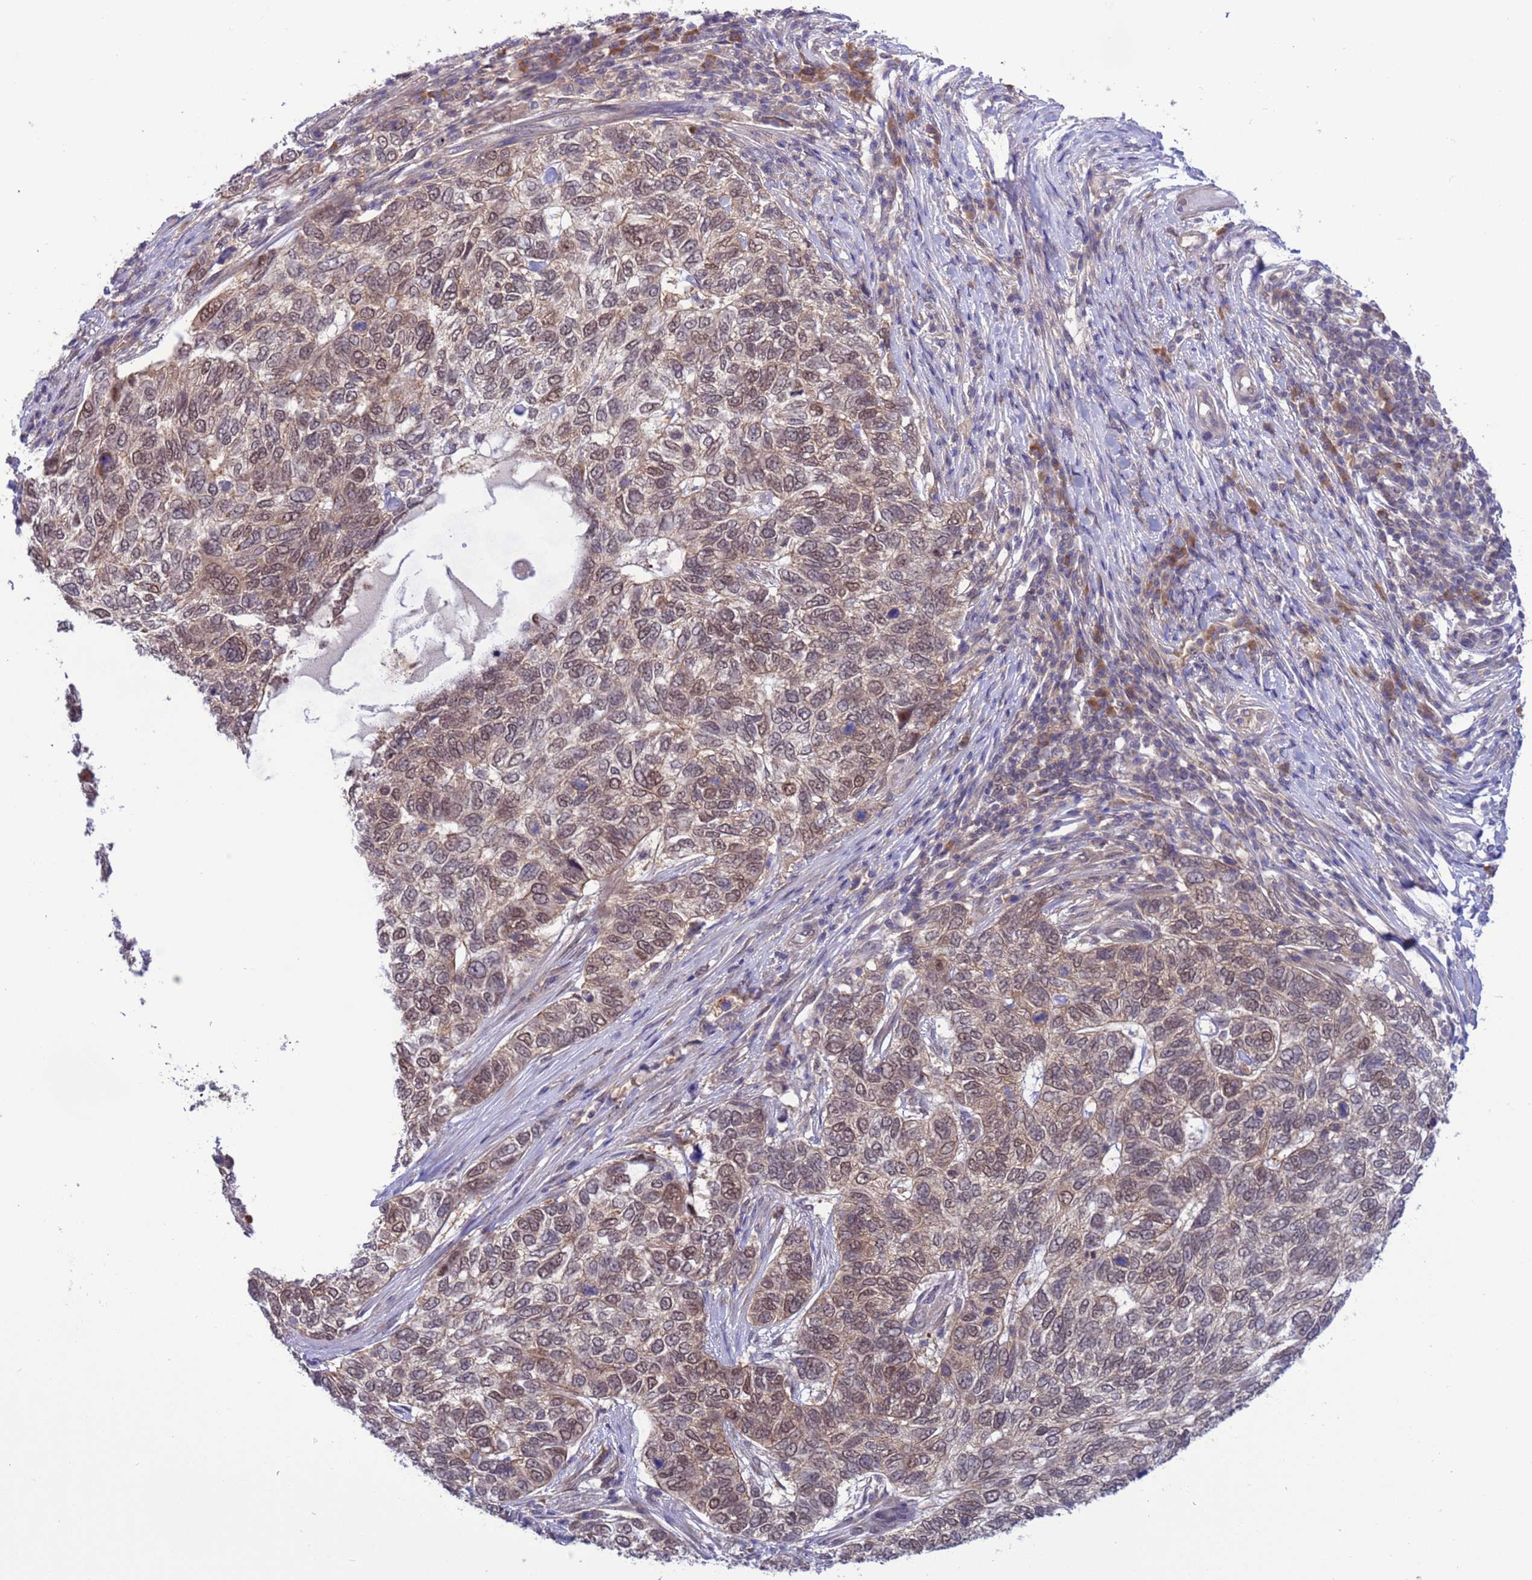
{"staining": {"intensity": "moderate", "quantity": ">75%", "location": "cytoplasmic/membranous,nuclear"}, "tissue": "skin cancer", "cell_type": "Tumor cells", "image_type": "cancer", "snomed": [{"axis": "morphology", "description": "Basal cell carcinoma"}, {"axis": "topography", "description": "Skin"}], "caption": "Immunohistochemical staining of human skin cancer (basal cell carcinoma) reveals medium levels of moderate cytoplasmic/membranous and nuclear protein positivity in about >75% of tumor cells.", "gene": "ZNF461", "patient": {"sex": "female", "age": 65}}